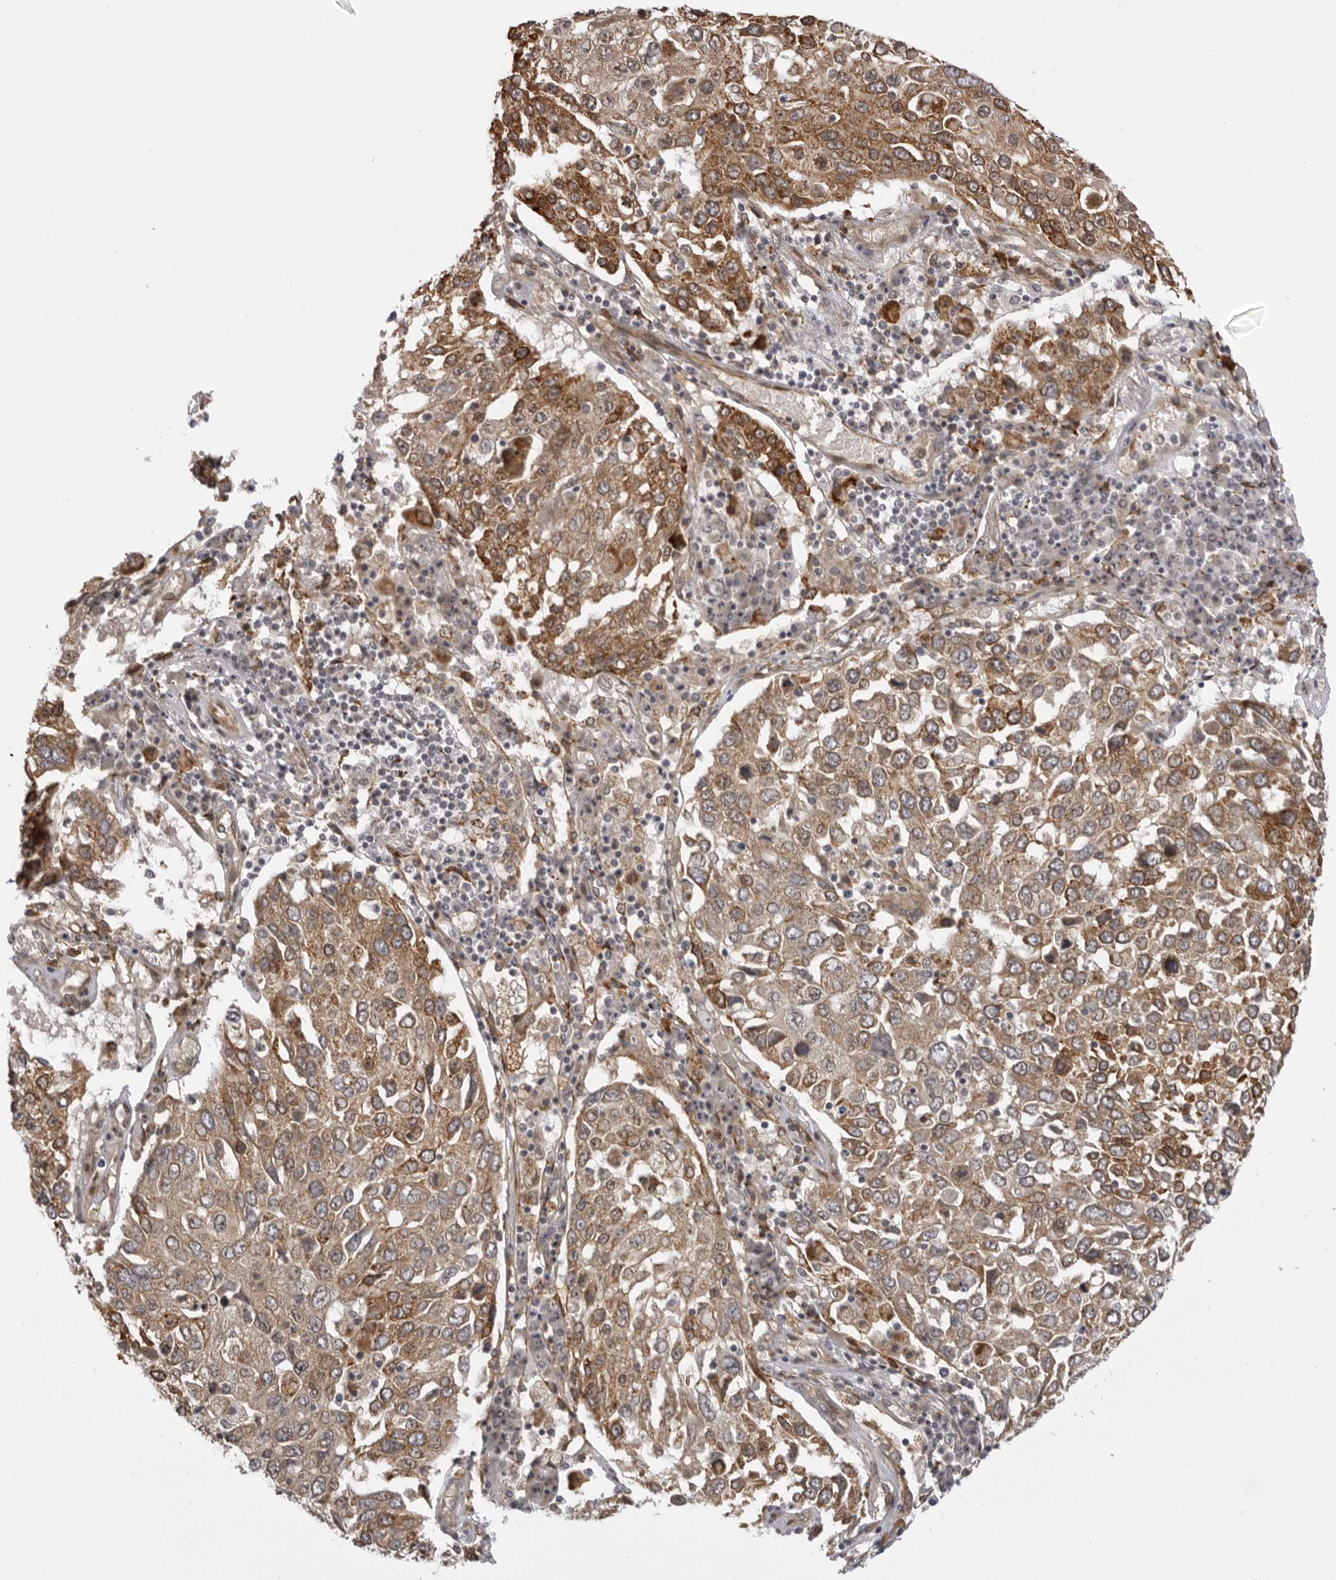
{"staining": {"intensity": "moderate", "quantity": ">75%", "location": "cytoplasmic/membranous"}, "tissue": "lung cancer", "cell_type": "Tumor cells", "image_type": "cancer", "snomed": [{"axis": "morphology", "description": "Squamous cell carcinoma, NOS"}, {"axis": "topography", "description": "Lung"}], "caption": "Moderate cytoplasmic/membranous expression for a protein is seen in approximately >75% of tumor cells of lung cancer (squamous cell carcinoma) using IHC.", "gene": "DNAH14", "patient": {"sex": "male", "age": 65}}